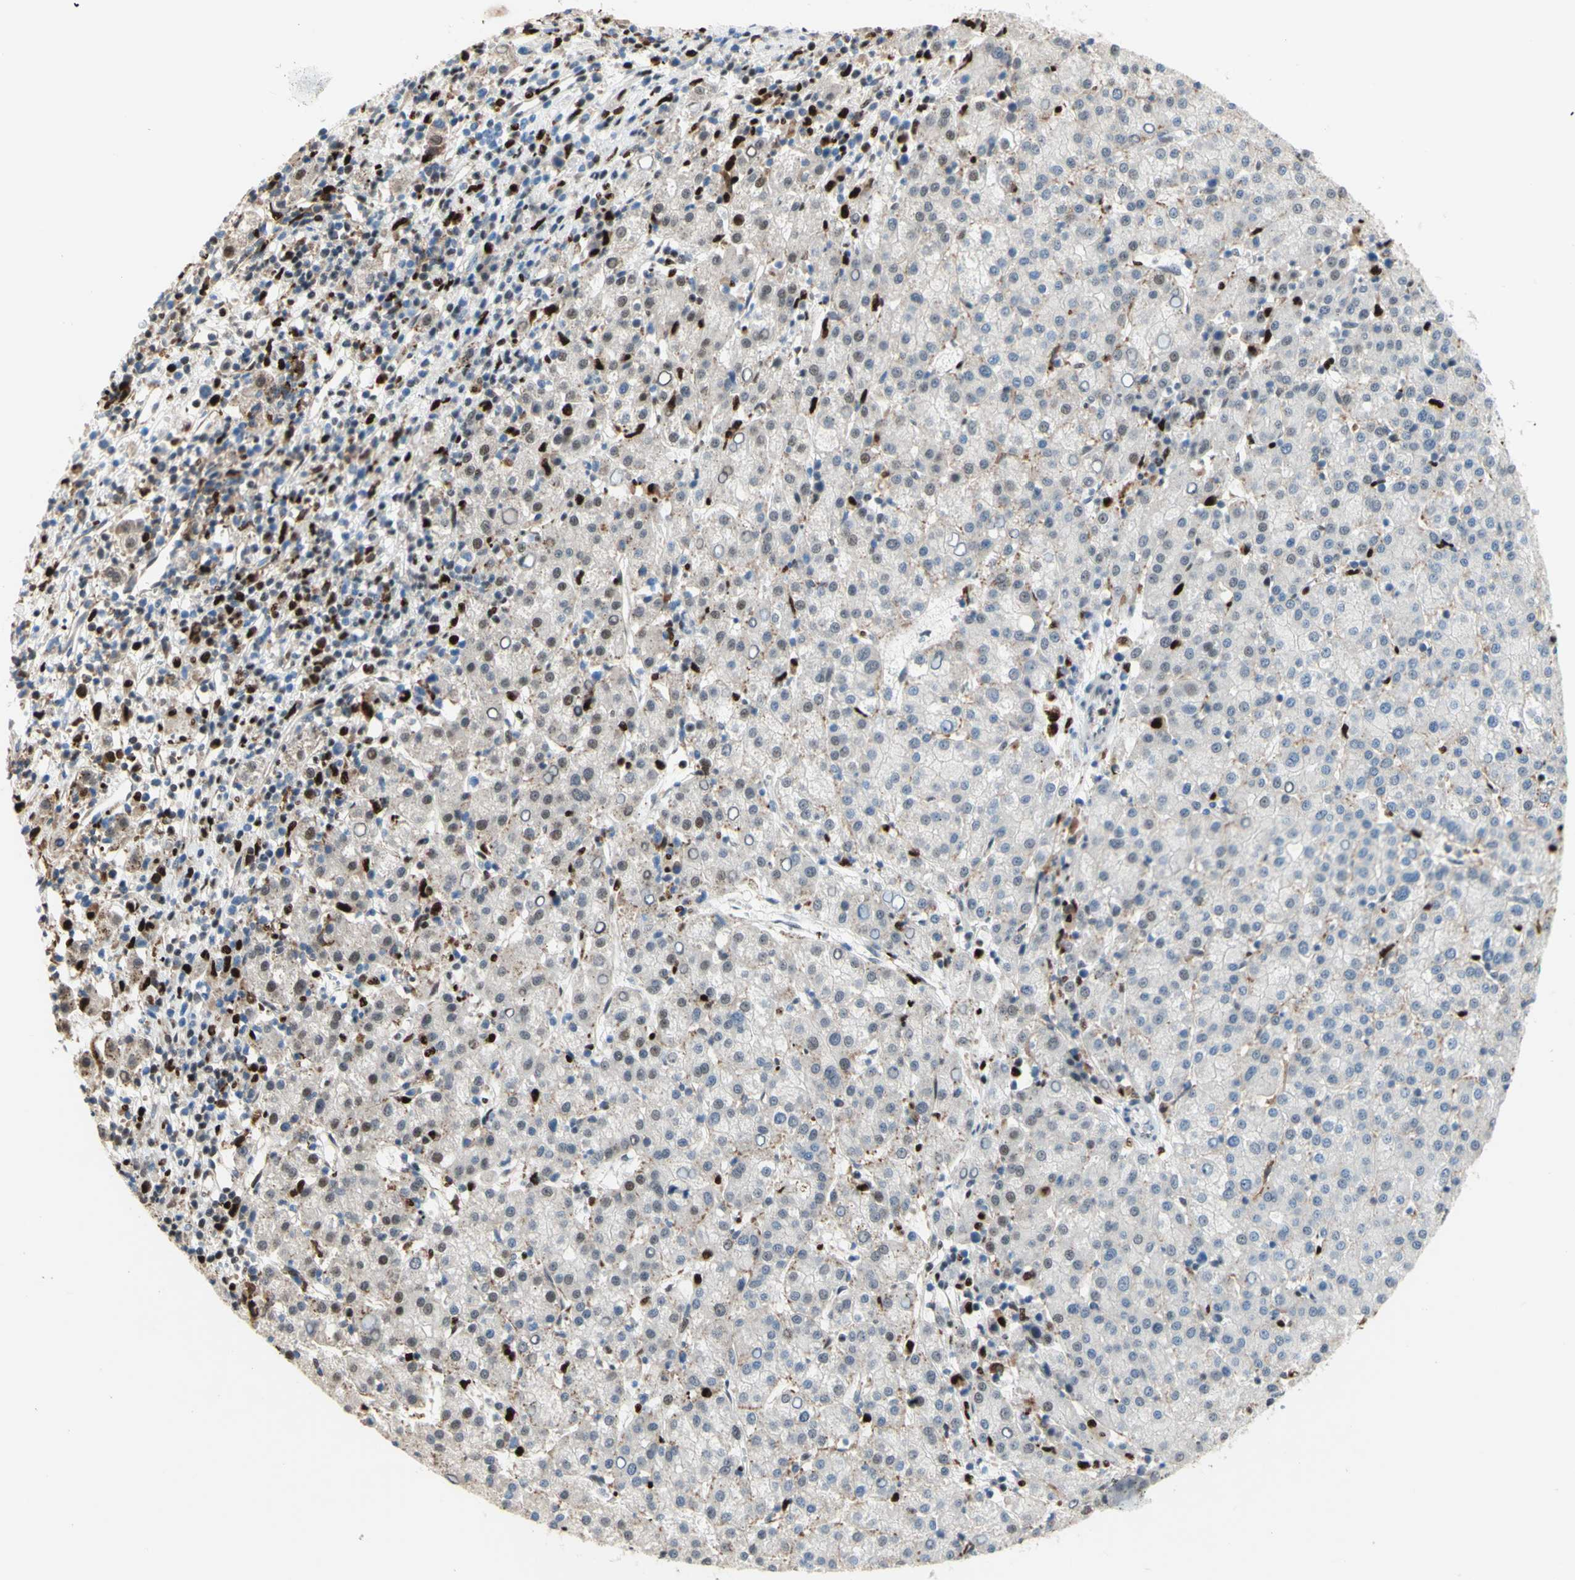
{"staining": {"intensity": "weak", "quantity": "25%-75%", "location": "cytoplasmic/membranous"}, "tissue": "liver cancer", "cell_type": "Tumor cells", "image_type": "cancer", "snomed": [{"axis": "morphology", "description": "Carcinoma, Hepatocellular, NOS"}, {"axis": "topography", "description": "Liver"}], "caption": "Hepatocellular carcinoma (liver) stained for a protein demonstrates weak cytoplasmic/membranous positivity in tumor cells. (IHC, brightfield microscopy, high magnification).", "gene": "EED", "patient": {"sex": "female", "age": 58}}